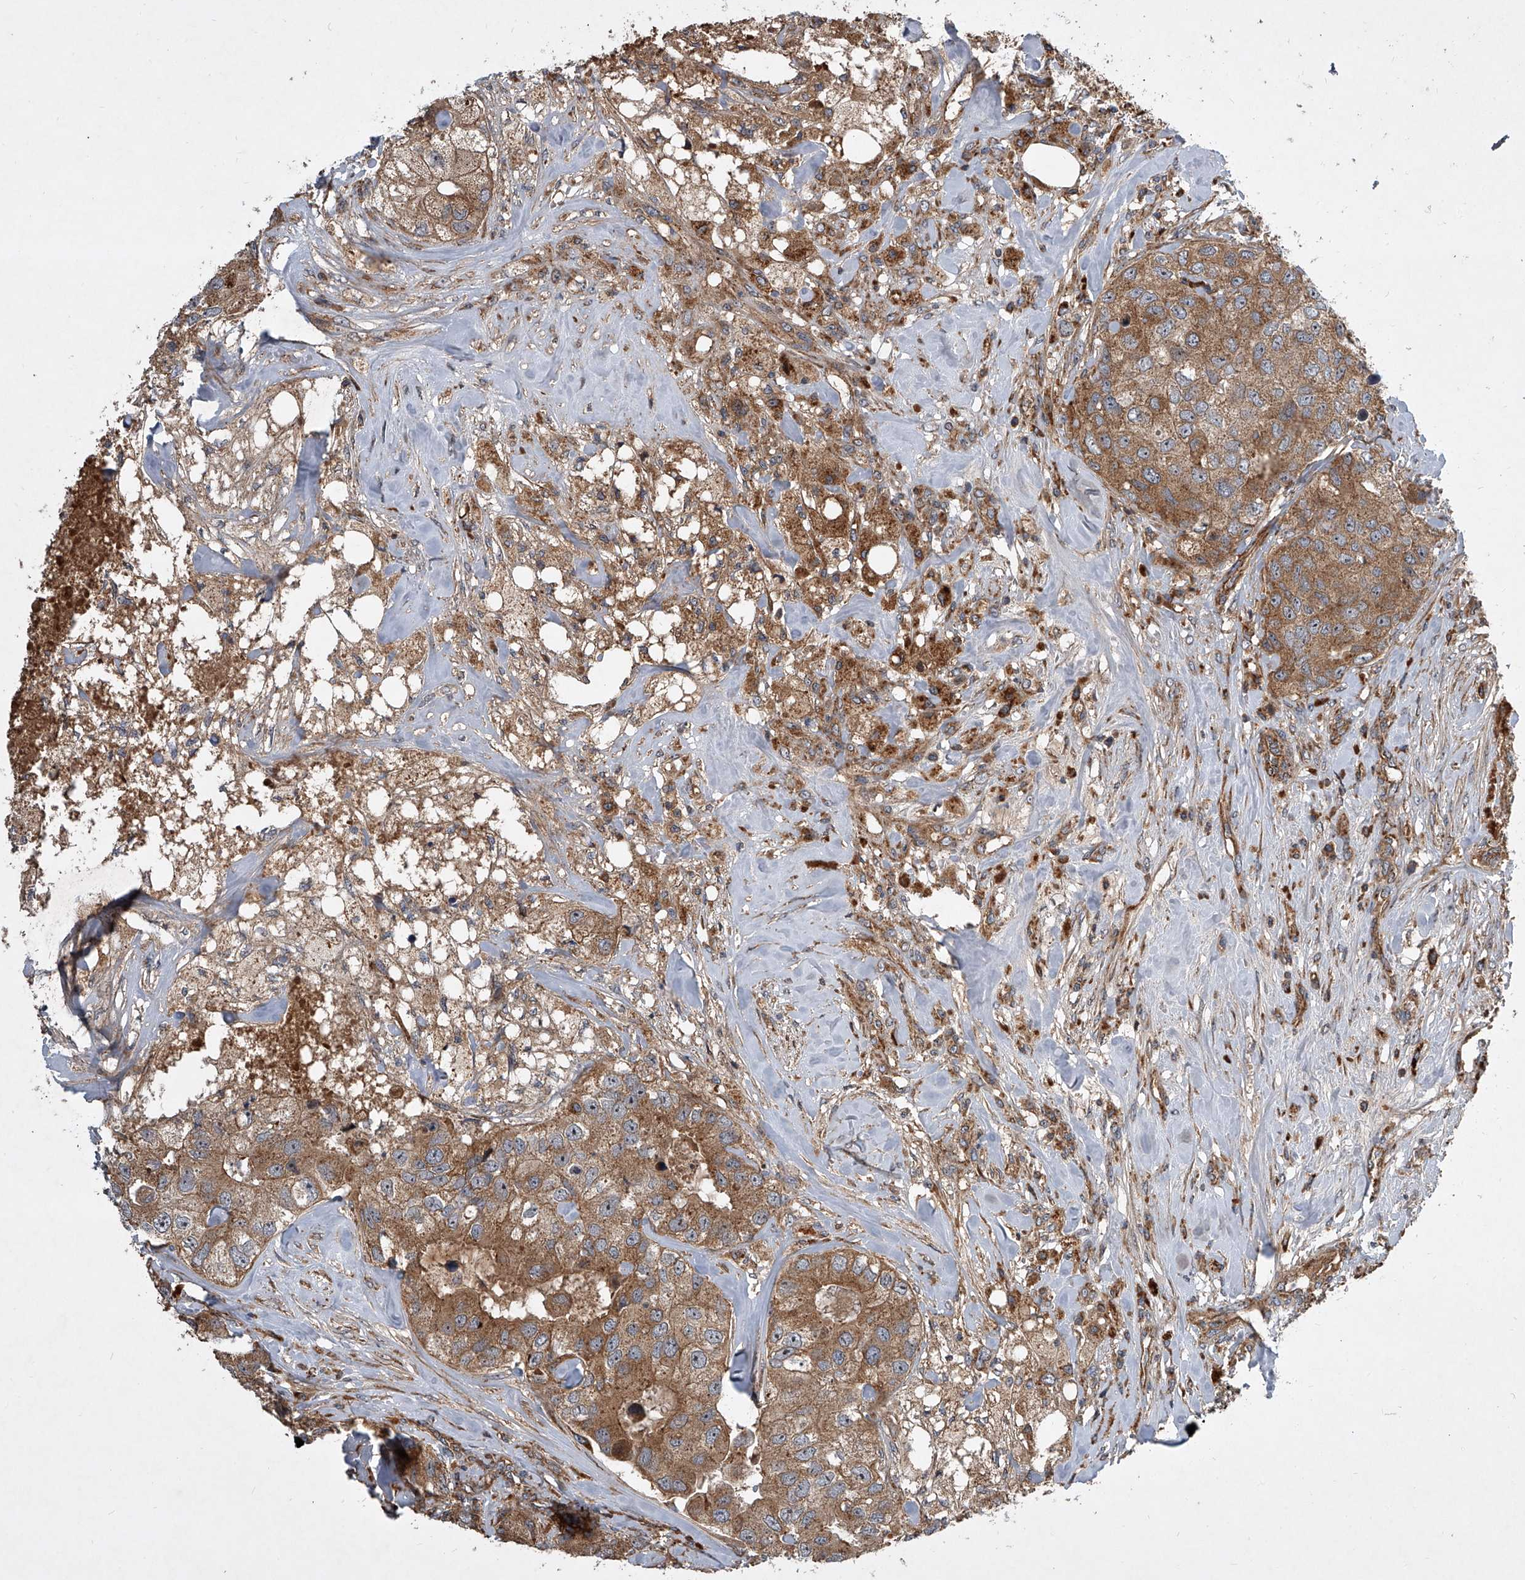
{"staining": {"intensity": "moderate", "quantity": ">75%", "location": "cytoplasmic/membranous"}, "tissue": "breast cancer", "cell_type": "Tumor cells", "image_type": "cancer", "snomed": [{"axis": "morphology", "description": "Duct carcinoma"}, {"axis": "topography", "description": "Breast"}], "caption": "DAB immunohistochemical staining of human breast intraductal carcinoma exhibits moderate cytoplasmic/membranous protein staining in approximately >75% of tumor cells.", "gene": "USP47", "patient": {"sex": "female", "age": 62}}